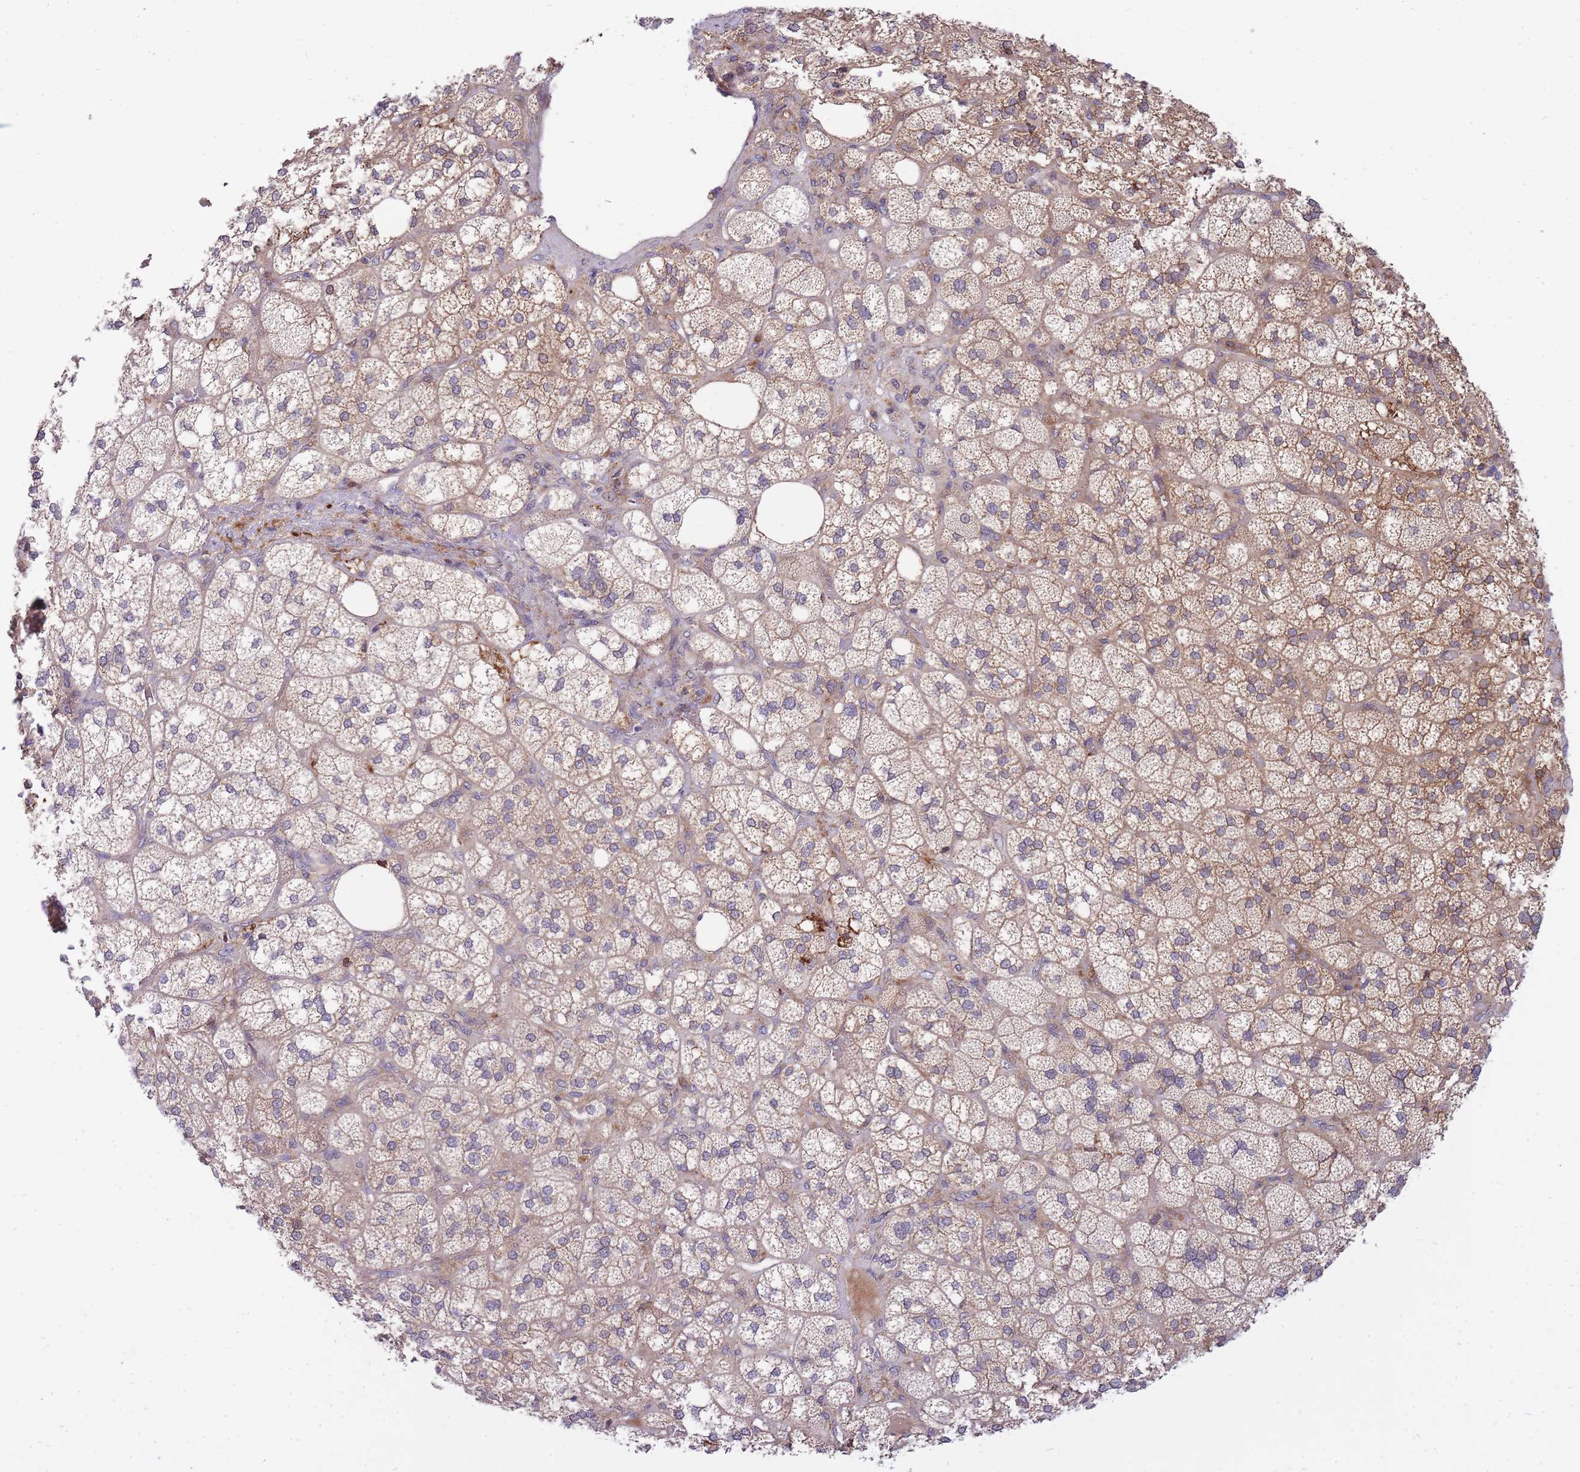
{"staining": {"intensity": "moderate", "quantity": ">75%", "location": "cytoplasmic/membranous"}, "tissue": "adrenal gland", "cell_type": "Glandular cells", "image_type": "normal", "snomed": [{"axis": "morphology", "description": "Normal tissue, NOS"}, {"axis": "topography", "description": "Adrenal gland"}], "caption": "Immunohistochemical staining of normal human adrenal gland demonstrates moderate cytoplasmic/membranous protein expression in about >75% of glandular cells. The staining was performed using DAB (3,3'-diaminobenzidine) to visualize the protein expression in brown, while the nuclei were stained in blue with hematoxylin (Magnification: 20x).", "gene": "EIF2B2", "patient": {"sex": "male", "age": 61}}